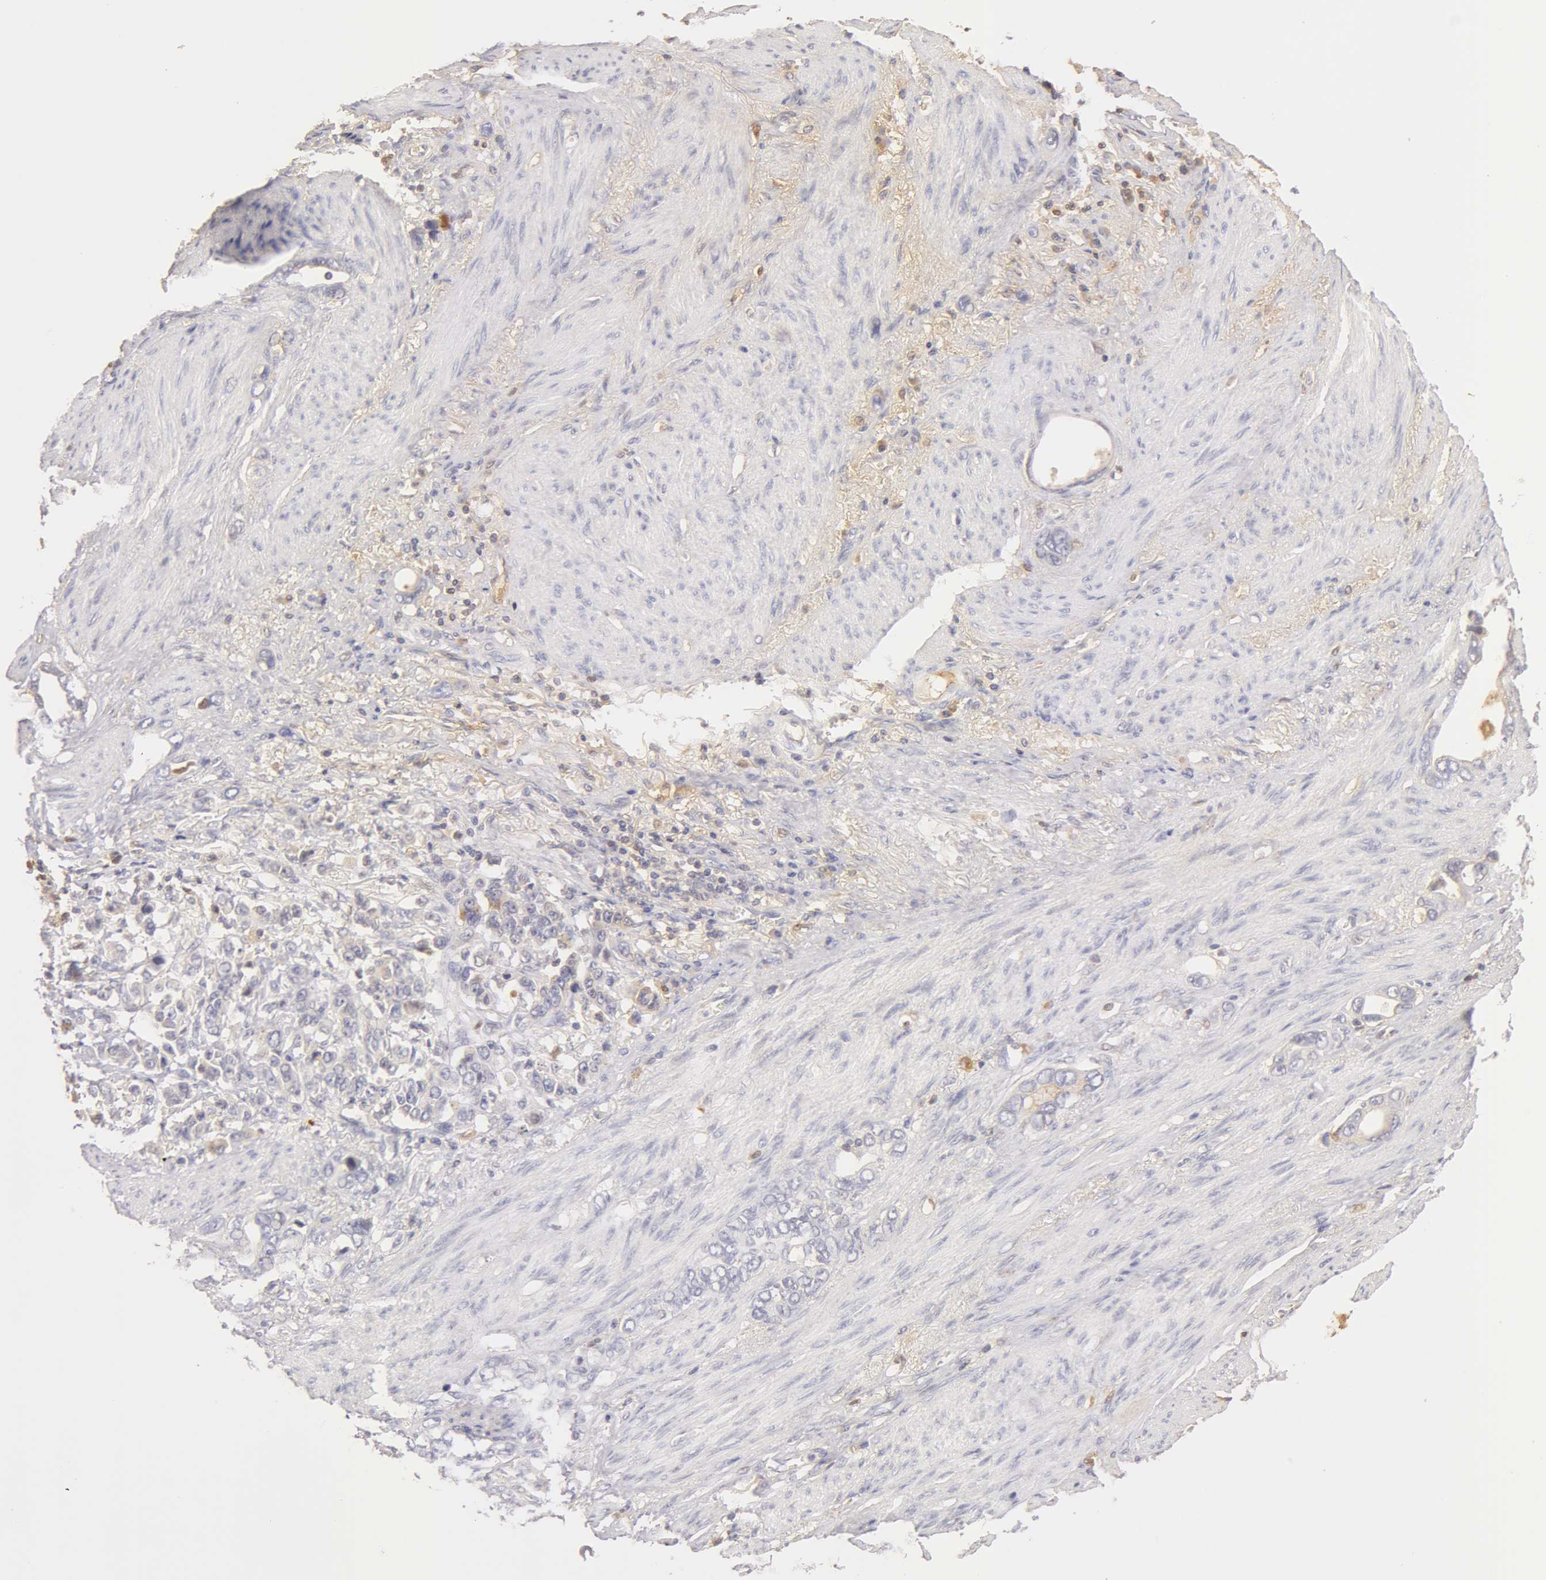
{"staining": {"intensity": "negative", "quantity": "none", "location": "none"}, "tissue": "stomach cancer", "cell_type": "Tumor cells", "image_type": "cancer", "snomed": [{"axis": "morphology", "description": "Adenocarcinoma, NOS"}, {"axis": "topography", "description": "Stomach"}], "caption": "This photomicrograph is of stomach cancer (adenocarcinoma) stained with immunohistochemistry to label a protein in brown with the nuclei are counter-stained blue. There is no positivity in tumor cells.", "gene": "AHSG", "patient": {"sex": "male", "age": 78}}